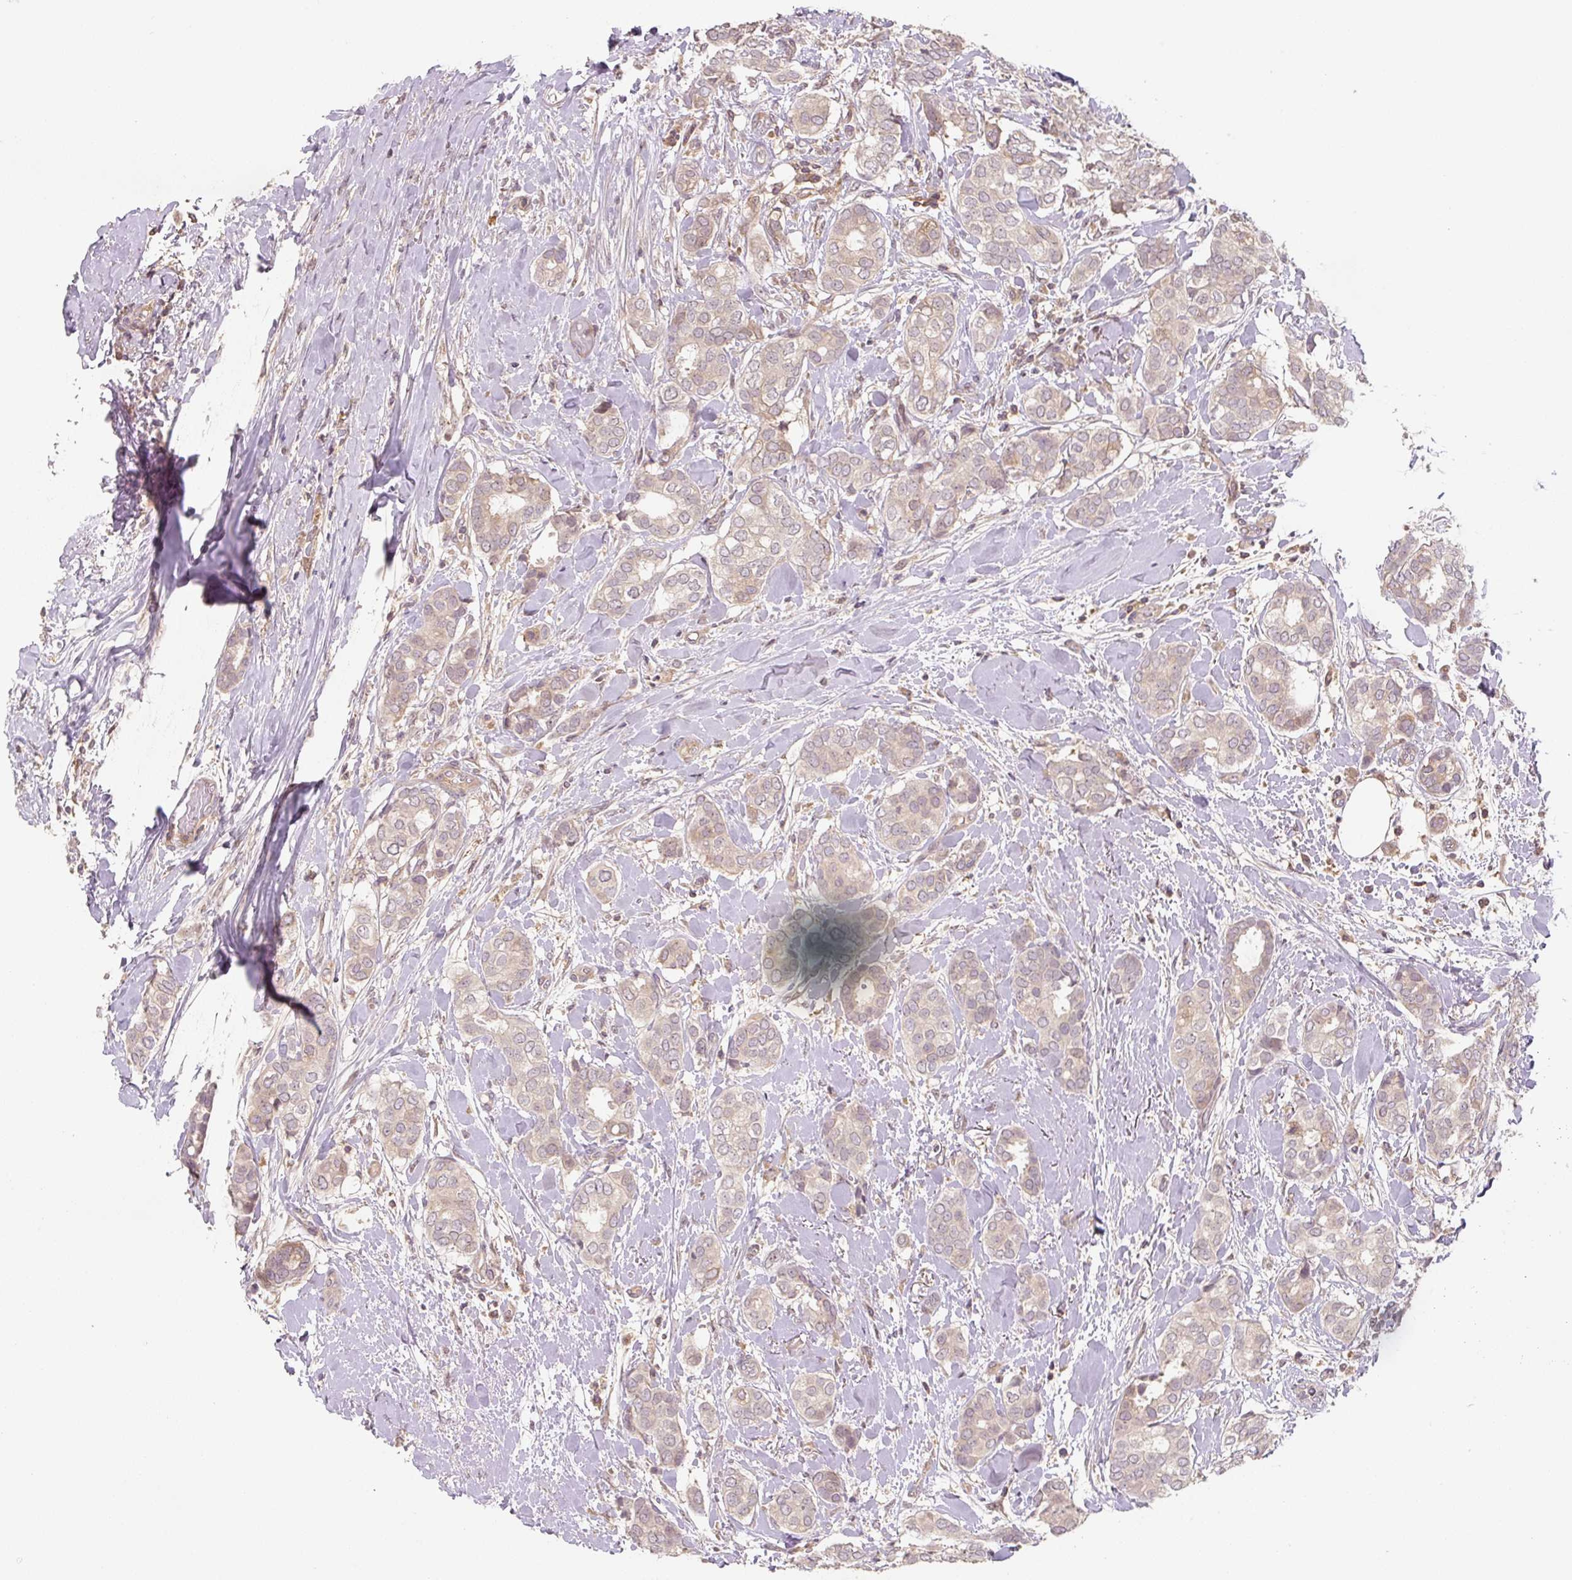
{"staining": {"intensity": "weak", "quantity": "<25%", "location": "cytoplasmic/membranous"}, "tissue": "breast cancer", "cell_type": "Tumor cells", "image_type": "cancer", "snomed": [{"axis": "morphology", "description": "Duct carcinoma"}, {"axis": "topography", "description": "Breast"}], "caption": "DAB (3,3'-diaminobenzidine) immunohistochemical staining of breast infiltrating ductal carcinoma demonstrates no significant expression in tumor cells. Nuclei are stained in blue.", "gene": "C2orf73", "patient": {"sex": "female", "age": 73}}